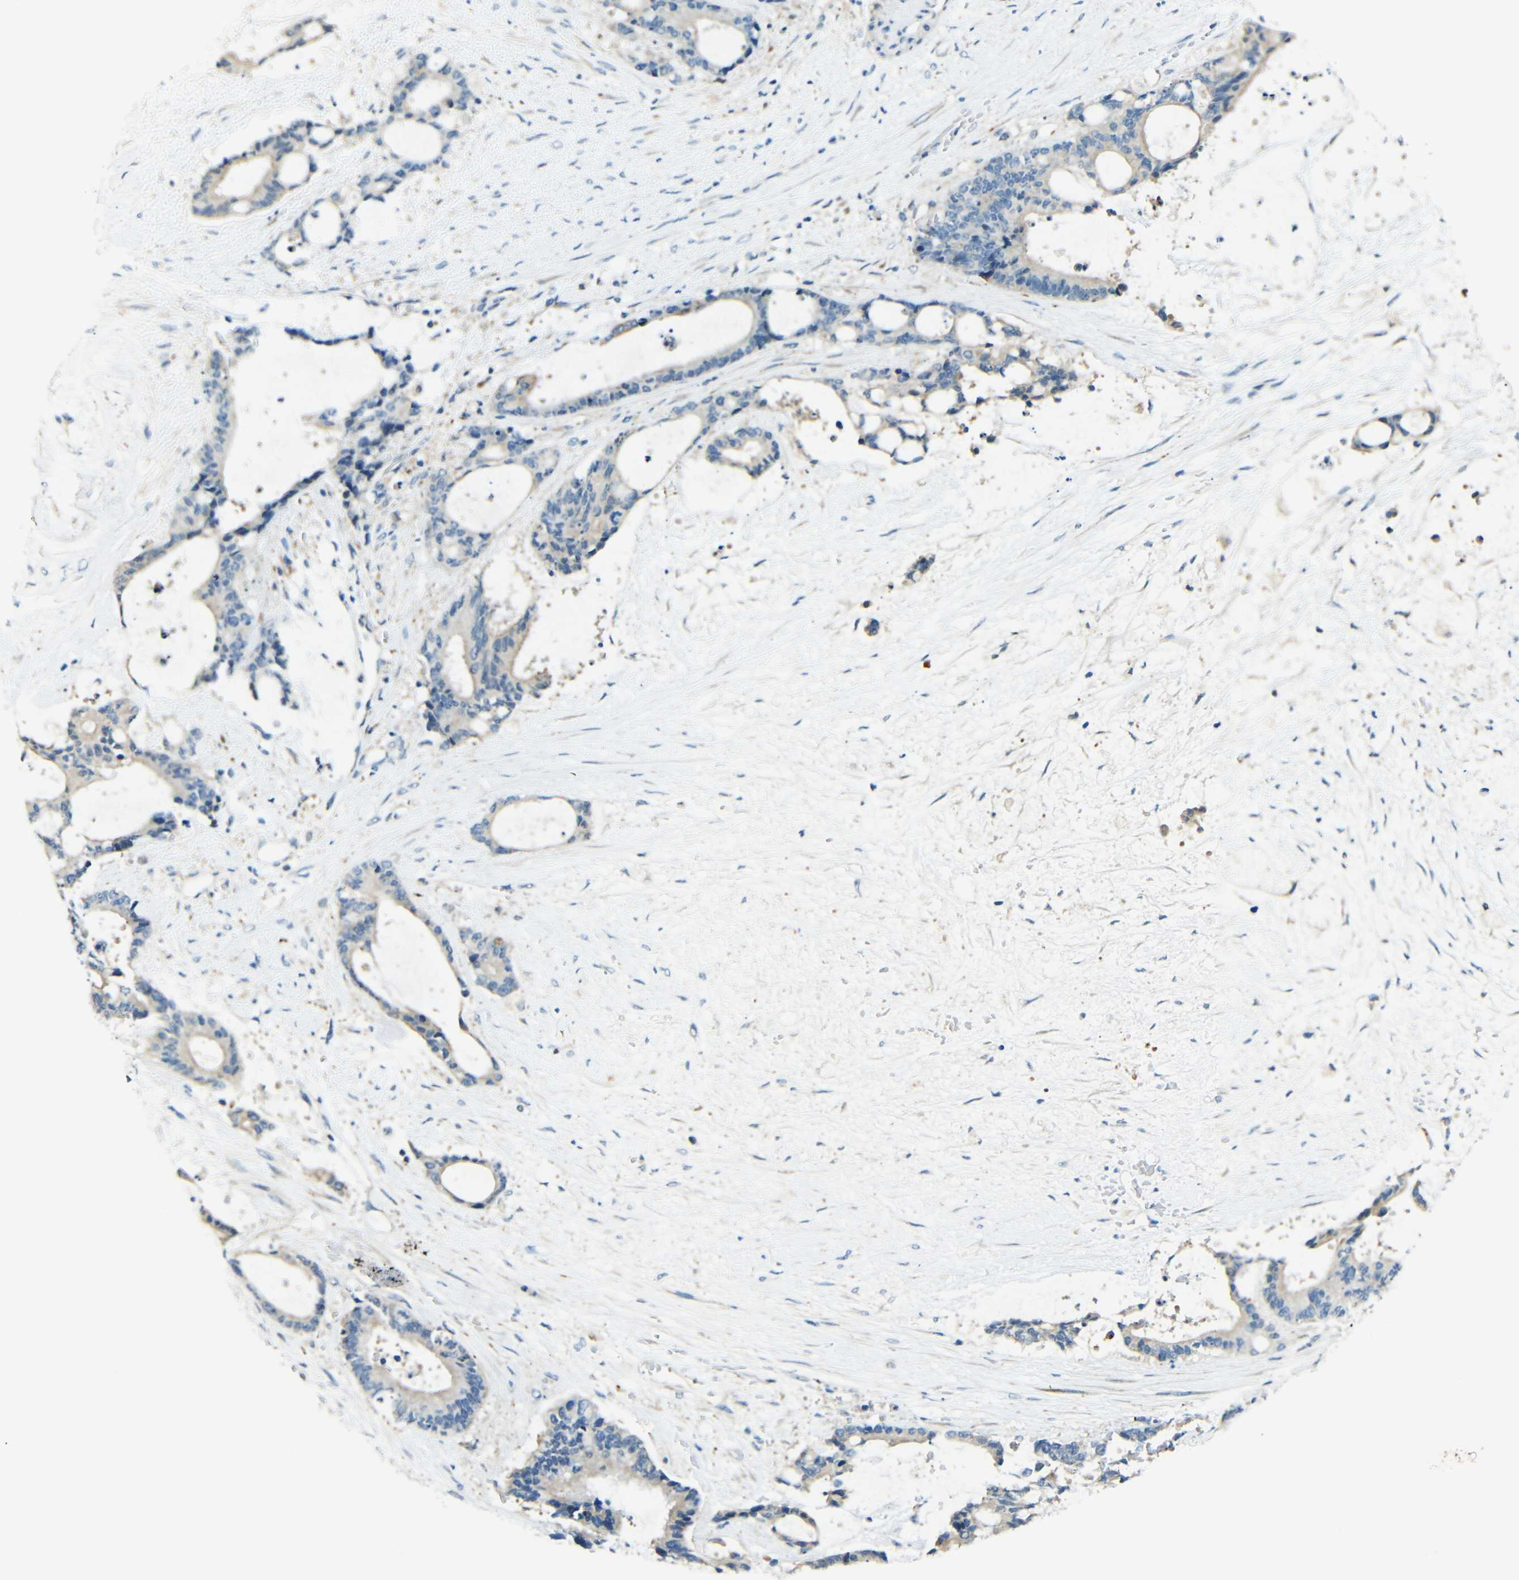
{"staining": {"intensity": "weak", "quantity": "<25%", "location": "cytoplasmic/membranous"}, "tissue": "liver cancer", "cell_type": "Tumor cells", "image_type": "cancer", "snomed": [{"axis": "morphology", "description": "Normal tissue, NOS"}, {"axis": "morphology", "description": "Cholangiocarcinoma"}, {"axis": "topography", "description": "Liver"}, {"axis": "topography", "description": "Peripheral nerve tissue"}], "caption": "A high-resolution photomicrograph shows immunohistochemistry staining of liver cholangiocarcinoma, which shows no significant expression in tumor cells.", "gene": "CYP26B1", "patient": {"sex": "female", "age": 73}}